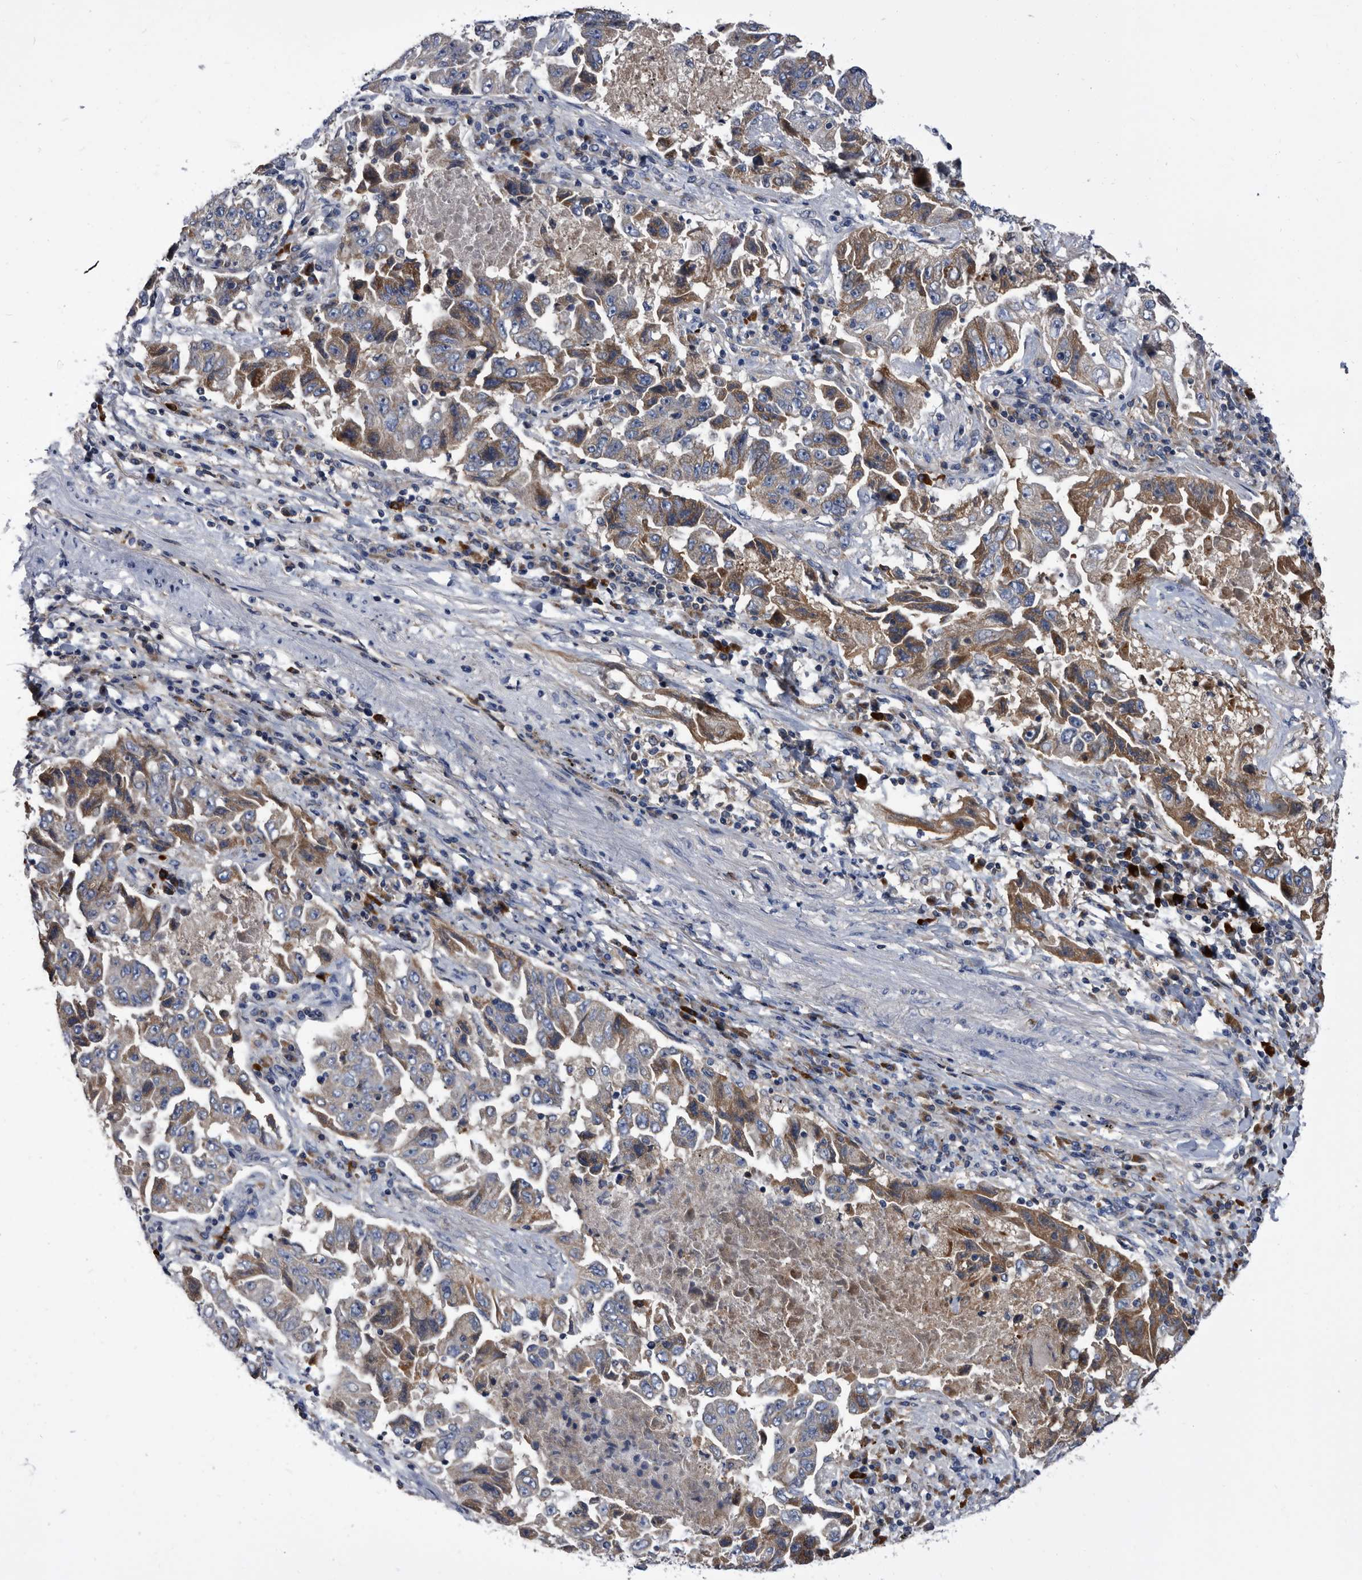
{"staining": {"intensity": "moderate", "quantity": ">75%", "location": "cytoplasmic/membranous"}, "tissue": "lung cancer", "cell_type": "Tumor cells", "image_type": "cancer", "snomed": [{"axis": "morphology", "description": "Adenocarcinoma, NOS"}, {"axis": "topography", "description": "Lung"}], "caption": "About >75% of tumor cells in human adenocarcinoma (lung) show moderate cytoplasmic/membranous protein expression as visualized by brown immunohistochemical staining.", "gene": "DTNBP1", "patient": {"sex": "female", "age": 51}}